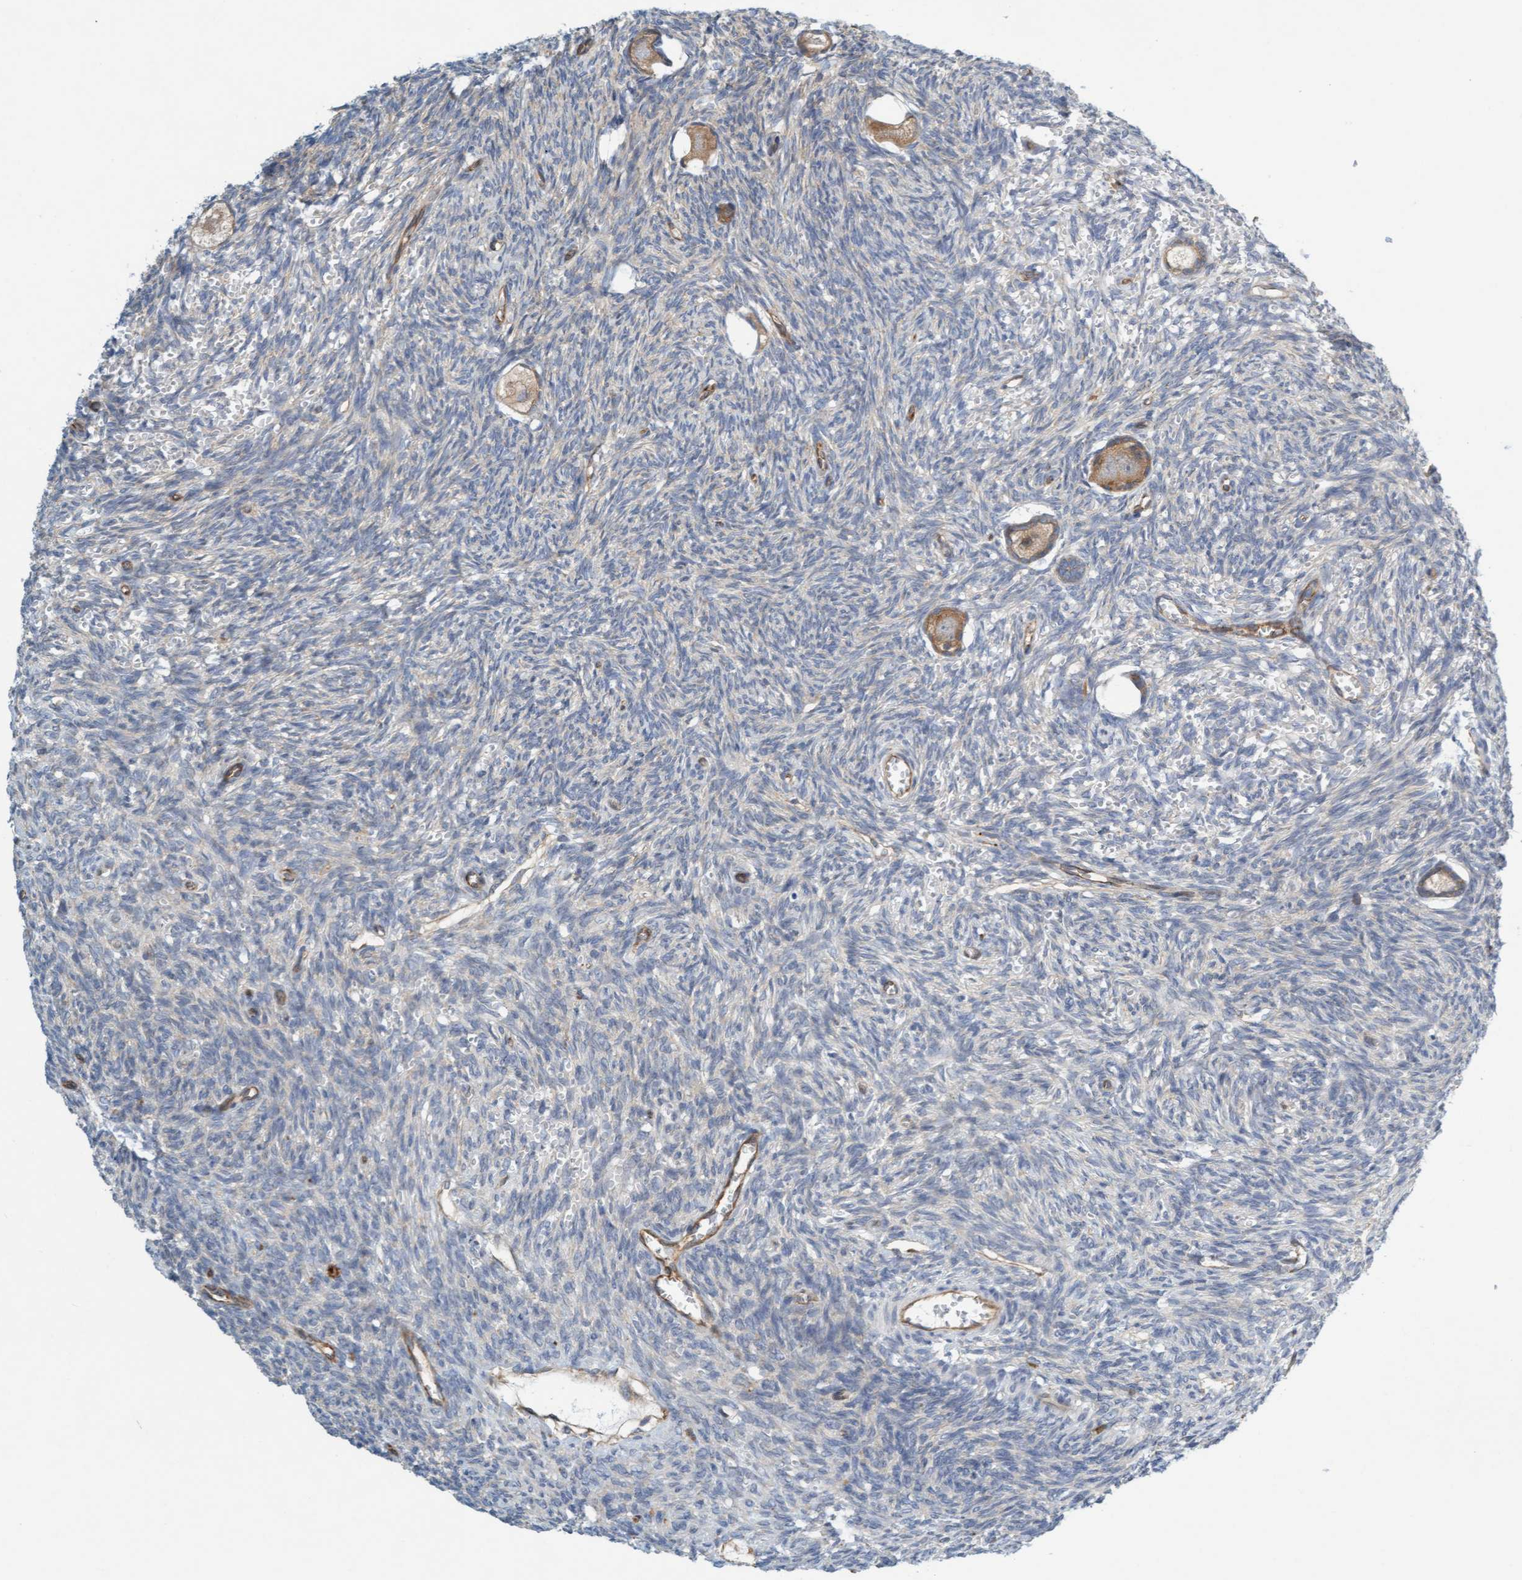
{"staining": {"intensity": "moderate", "quantity": ">75%", "location": "cytoplasmic/membranous"}, "tissue": "ovary", "cell_type": "Follicle cells", "image_type": "normal", "snomed": [{"axis": "morphology", "description": "Normal tissue, NOS"}, {"axis": "topography", "description": "Ovary"}], "caption": "Immunohistochemistry (IHC) photomicrograph of unremarkable ovary: ovary stained using immunohistochemistry (IHC) exhibits medium levels of moderate protein expression localized specifically in the cytoplasmic/membranous of follicle cells, appearing as a cytoplasmic/membranous brown color.", "gene": "PRKD2", "patient": {"sex": "female", "age": 27}}